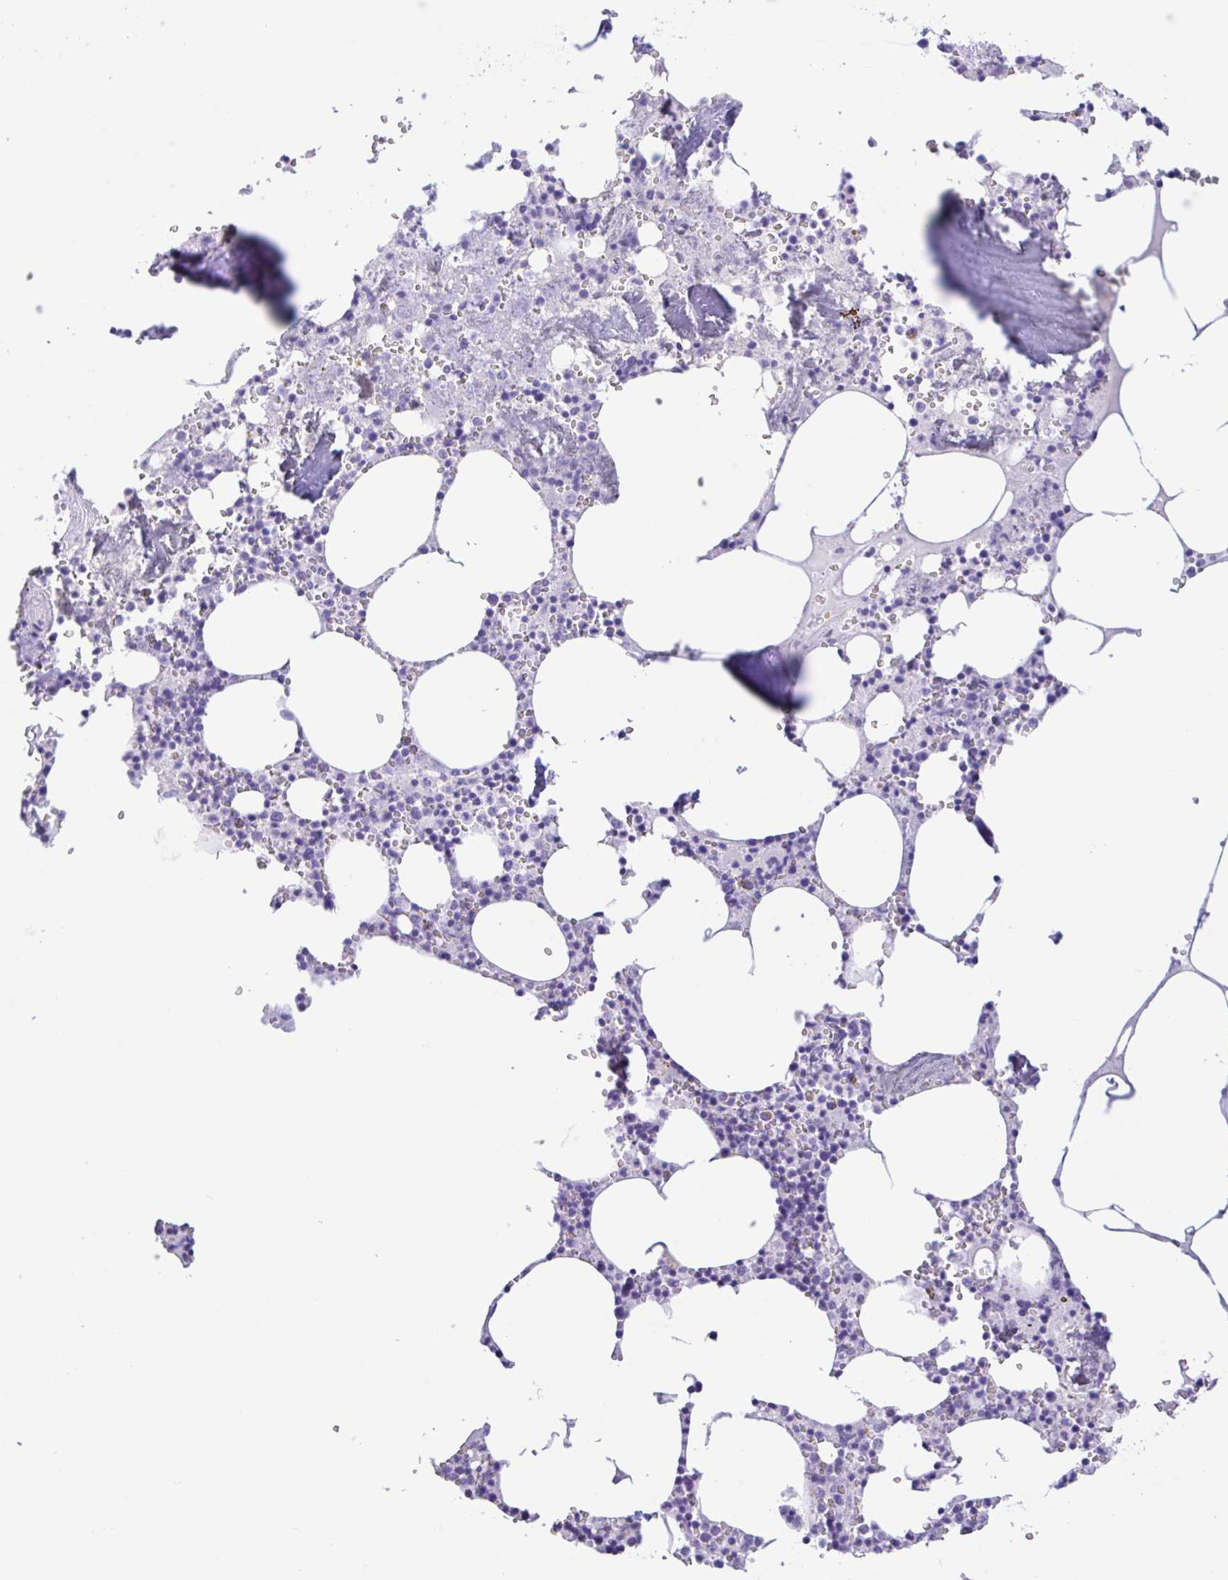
{"staining": {"intensity": "negative", "quantity": "none", "location": "none"}, "tissue": "bone marrow", "cell_type": "Hematopoietic cells", "image_type": "normal", "snomed": [{"axis": "morphology", "description": "Normal tissue, NOS"}, {"axis": "topography", "description": "Bone marrow"}], "caption": "Immunohistochemistry micrograph of benign bone marrow: bone marrow stained with DAB displays no significant protein positivity in hematopoietic cells. (DAB immunohistochemistry (IHC), high magnification).", "gene": "CPA1", "patient": {"sex": "male", "age": 54}}